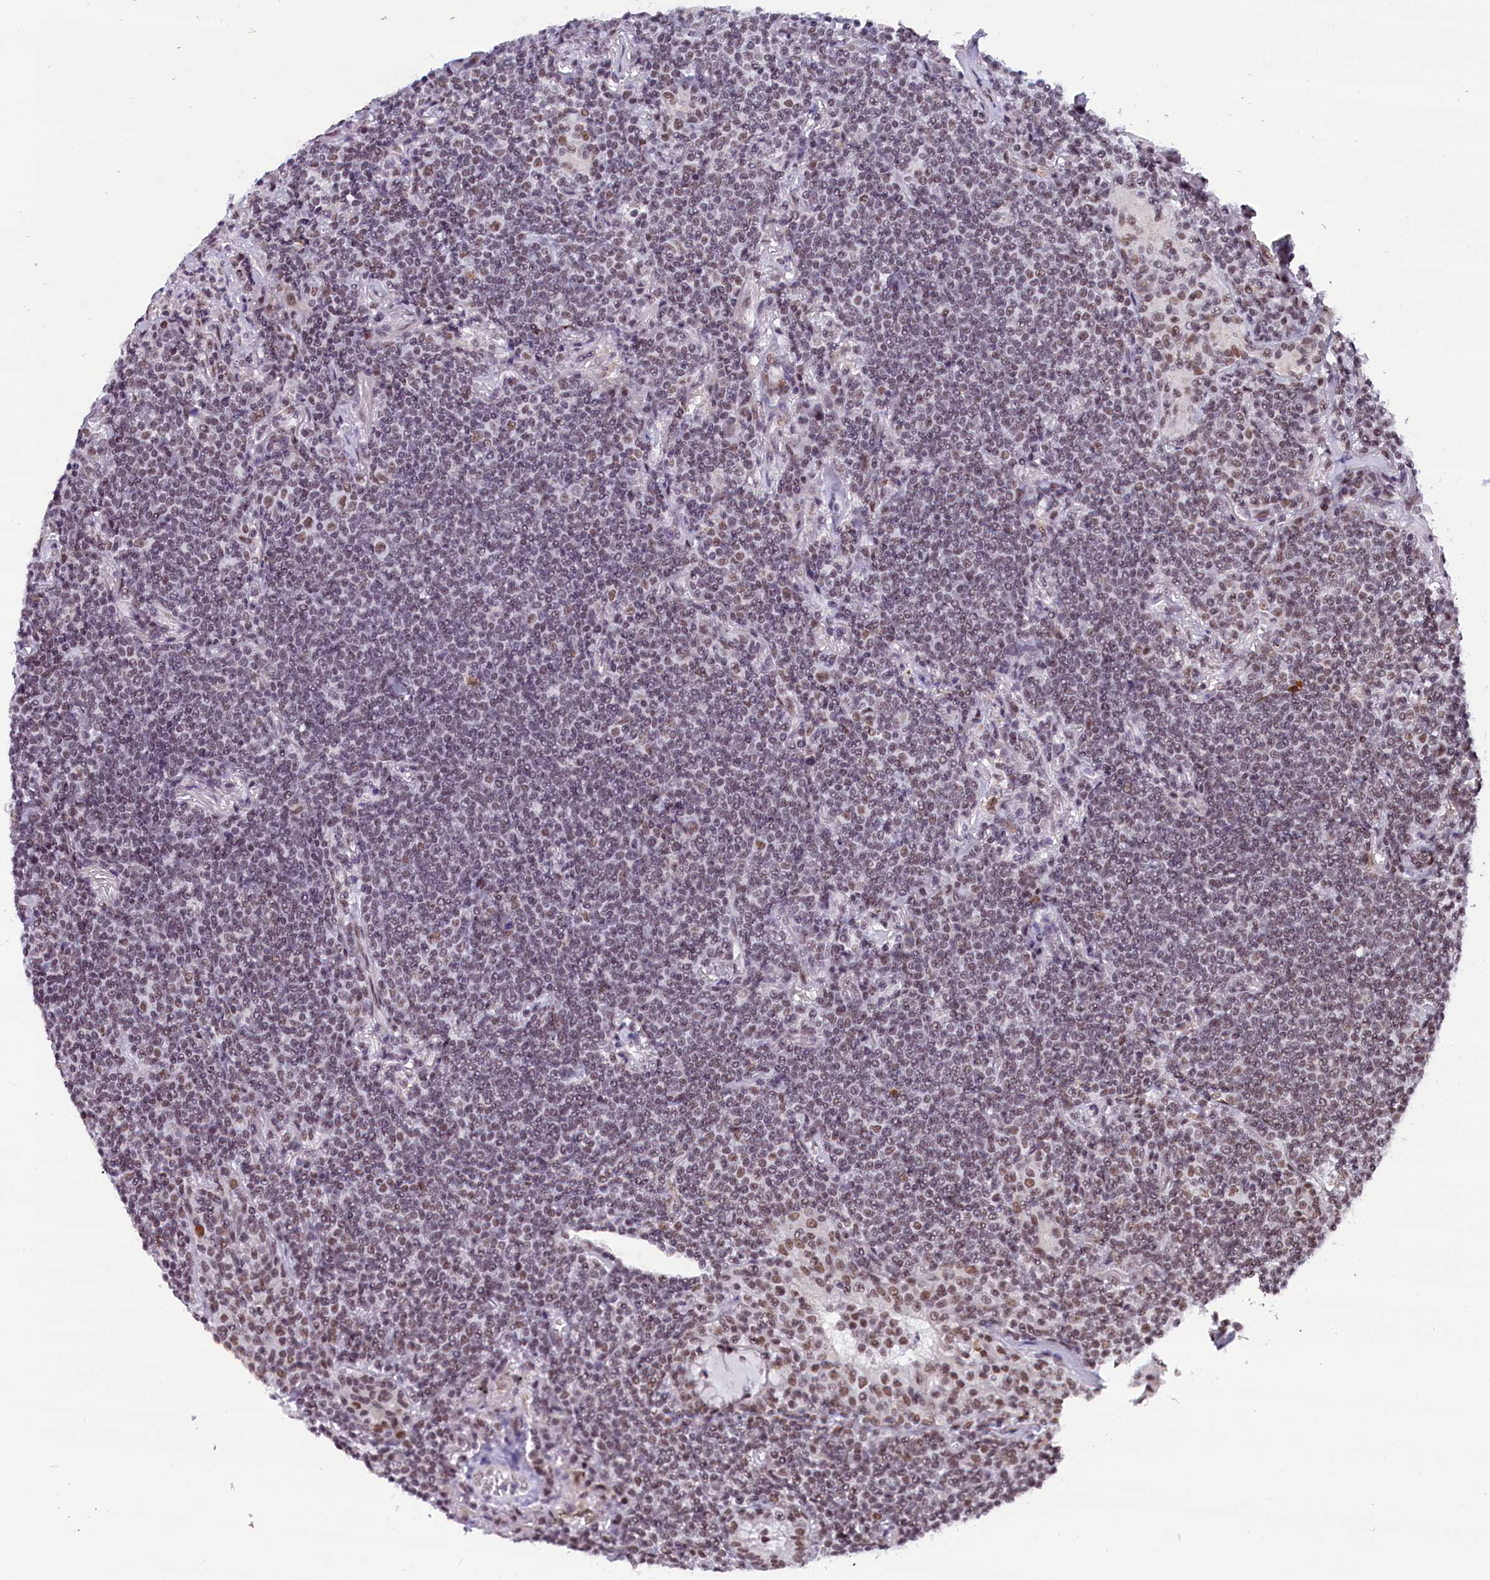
{"staining": {"intensity": "weak", "quantity": "25%-75%", "location": "nuclear"}, "tissue": "lymphoma", "cell_type": "Tumor cells", "image_type": "cancer", "snomed": [{"axis": "morphology", "description": "Malignant lymphoma, non-Hodgkin's type, Low grade"}, {"axis": "topography", "description": "Lung"}], "caption": "Immunohistochemical staining of low-grade malignant lymphoma, non-Hodgkin's type displays weak nuclear protein staining in approximately 25%-75% of tumor cells. (Brightfield microscopy of DAB IHC at high magnification).", "gene": "CDYL2", "patient": {"sex": "female", "age": 71}}